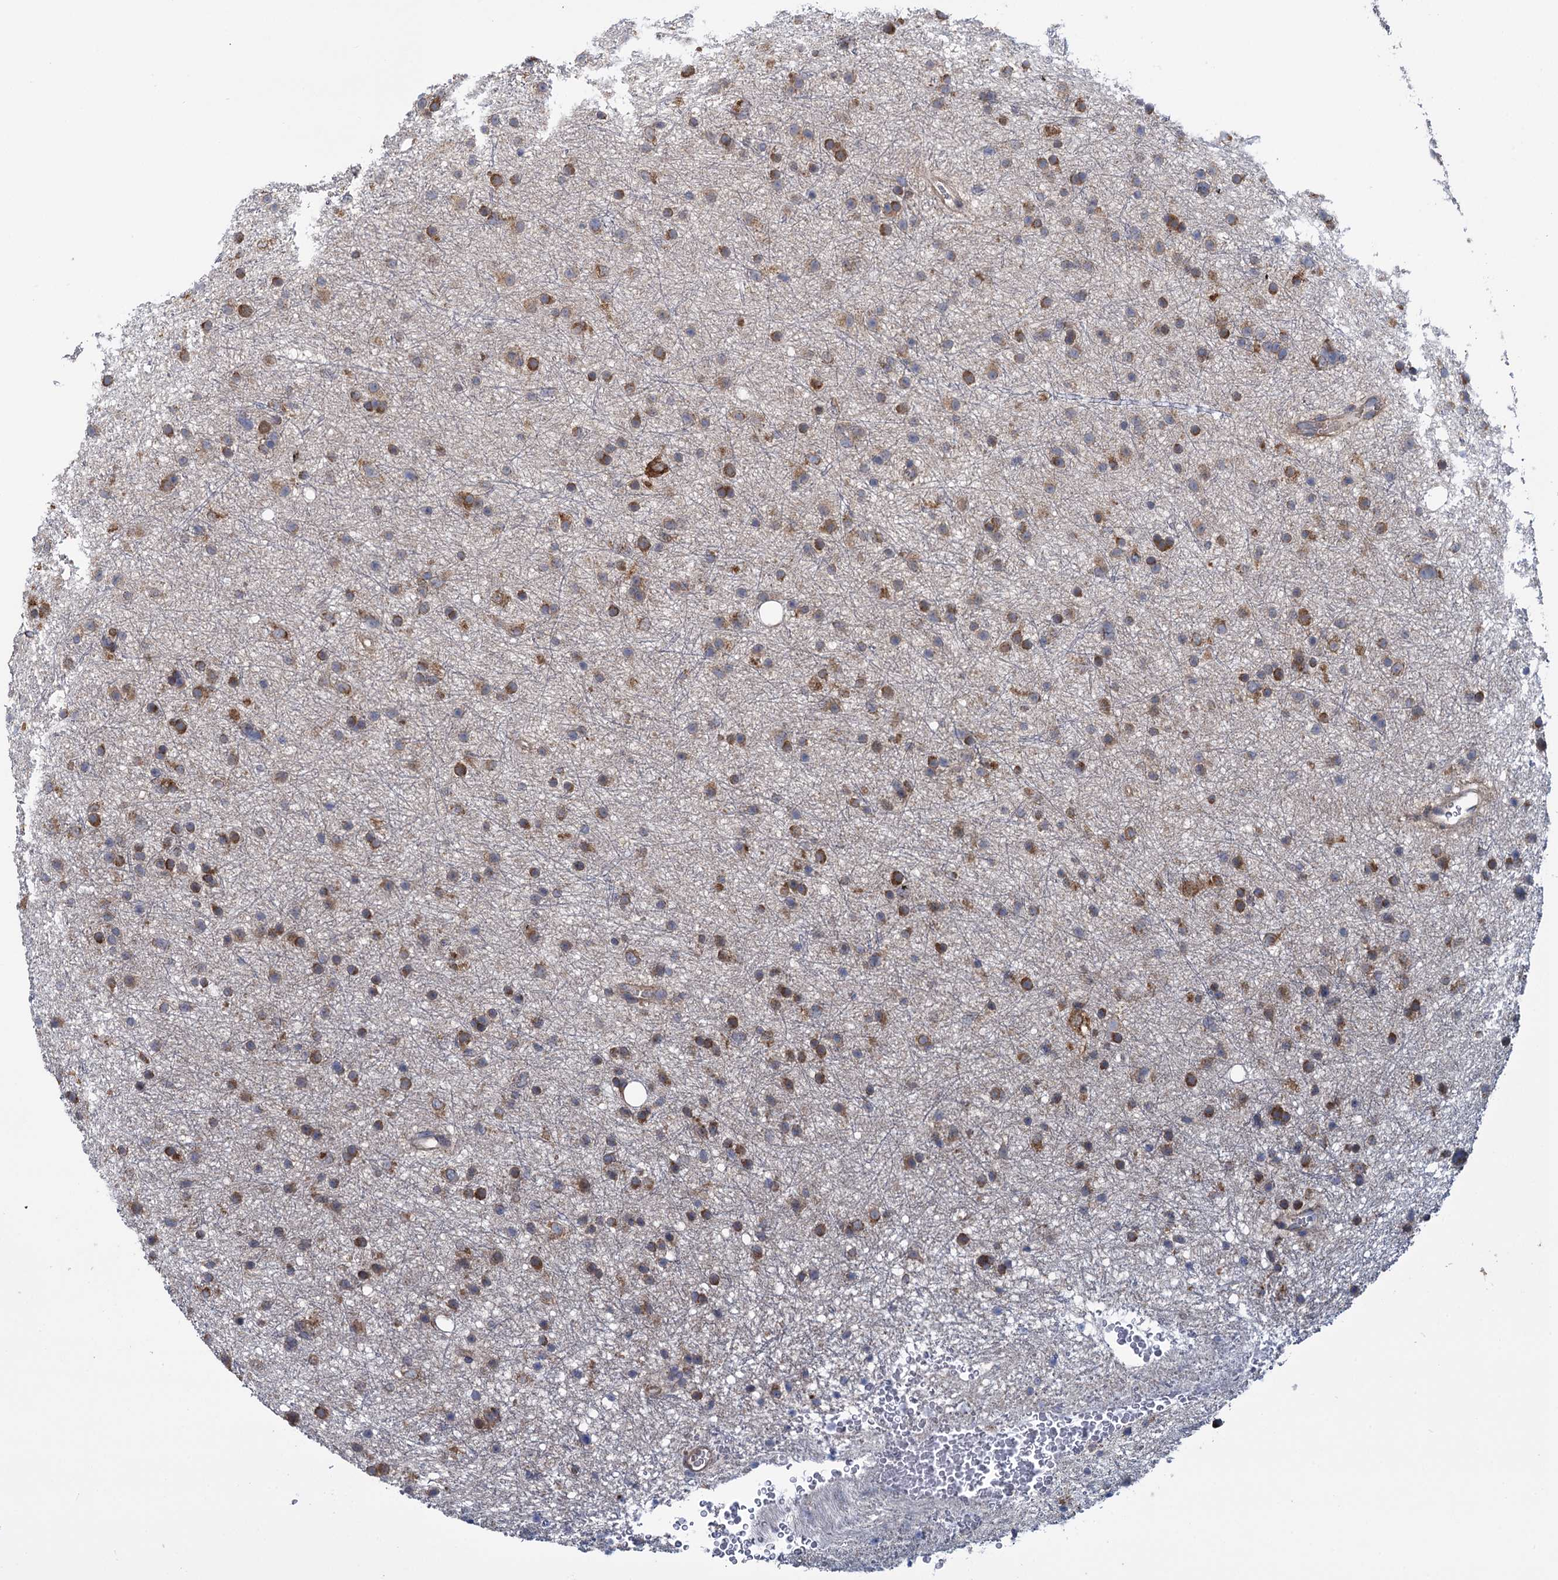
{"staining": {"intensity": "moderate", "quantity": ">75%", "location": "cytoplasmic/membranous"}, "tissue": "glioma", "cell_type": "Tumor cells", "image_type": "cancer", "snomed": [{"axis": "morphology", "description": "Glioma, malignant, Low grade"}, {"axis": "topography", "description": "Cerebral cortex"}], "caption": "High-power microscopy captured an immunohistochemistry (IHC) image of malignant glioma (low-grade), revealing moderate cytoplasmic/membranous staining in about >75% of tumor cells.", "gene": "GSTM2", "patient": {"sex": "female", "age": 39}}